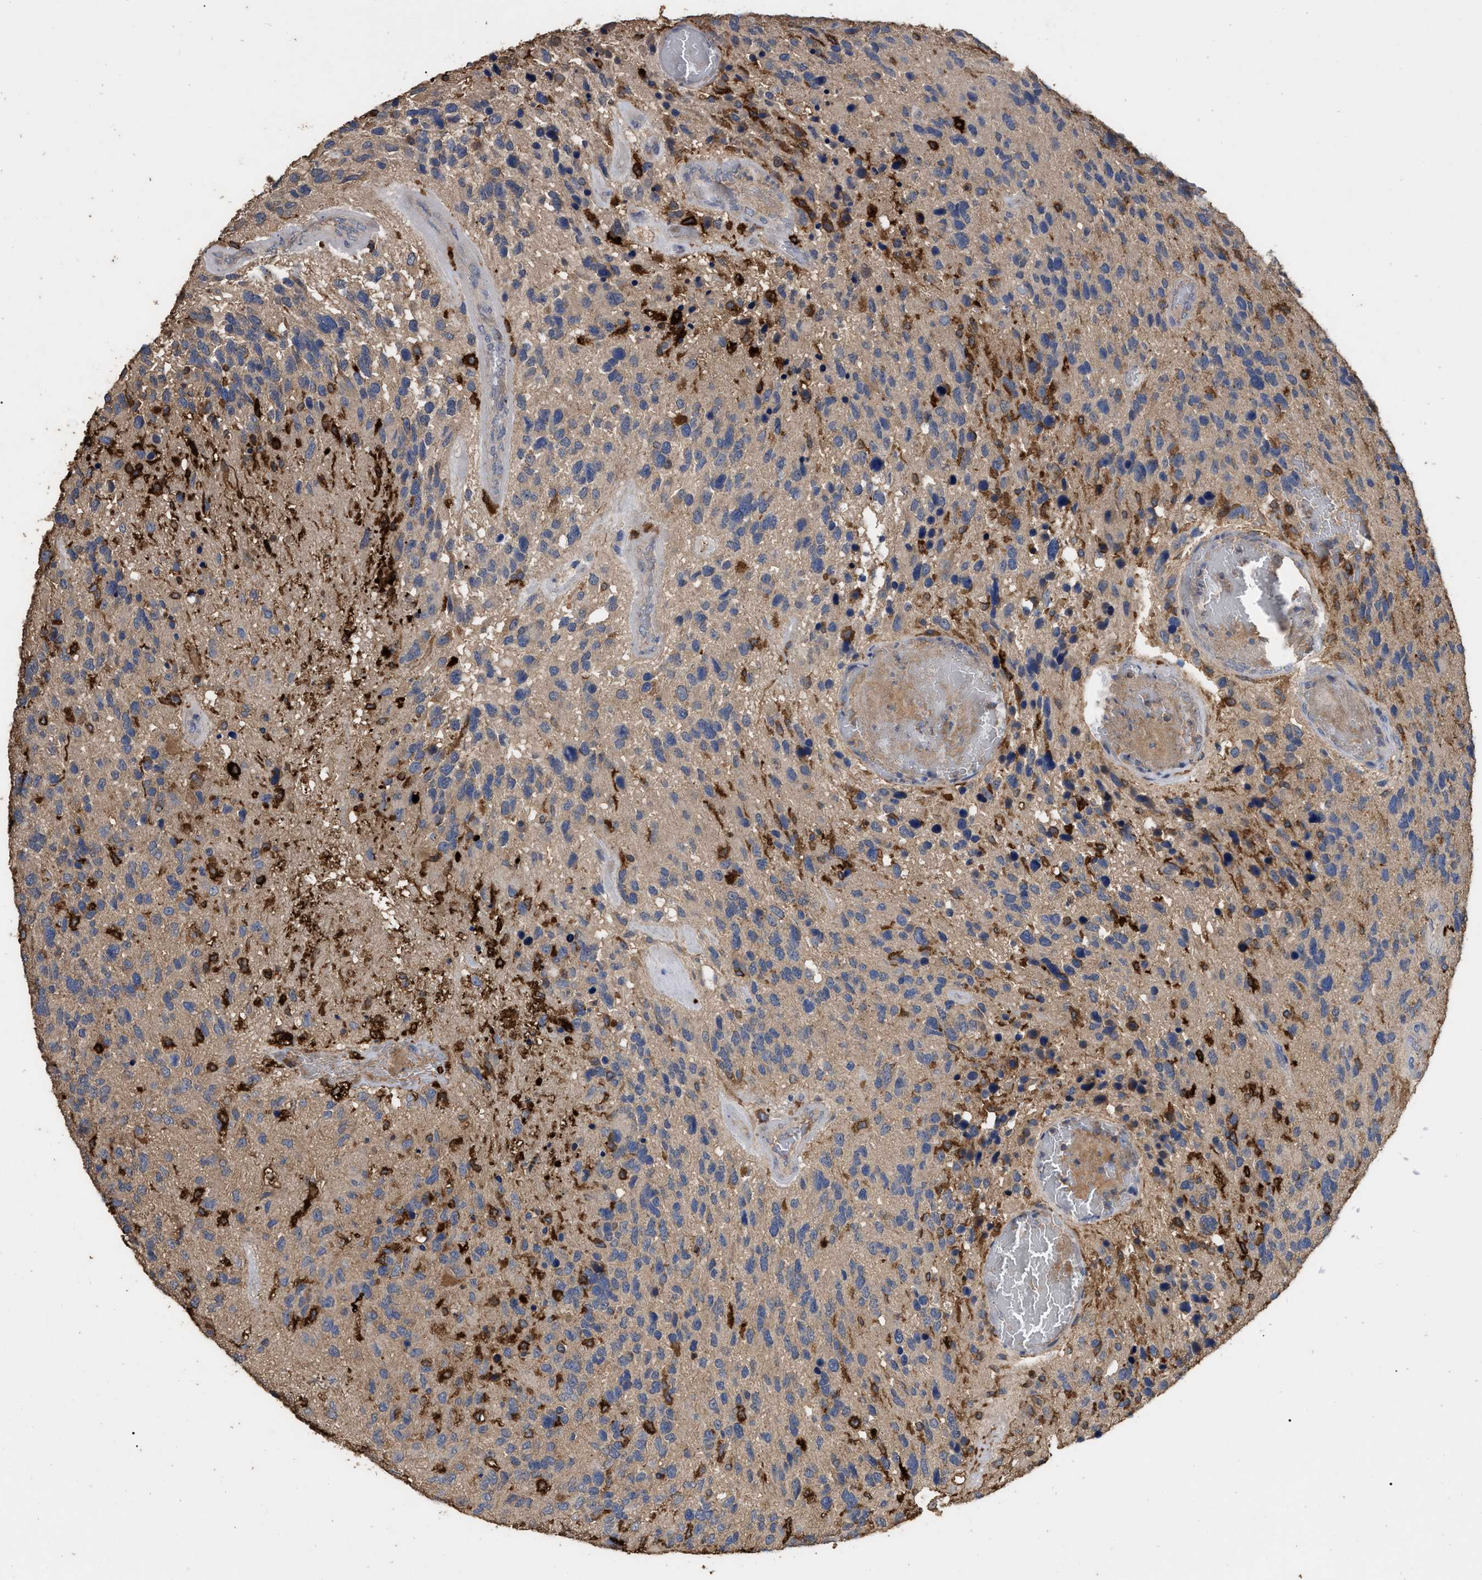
{"staining": {"intensity": "moderate", "quantity": ">75%", "location": "cytoplasmic/membranous"}, "tissue": "glioma", "cell_type": "Tumor cells", "image_type": "cancer", "snomed": [{"axis": "morphology", "description": "Glioma, malignant, High grade"}, {"axis": "topography", "description": "Brain"}], "caption": "Glioma stained for a protein demonstrates moderate cytoplasmic/membranous positivity in tumor cells. (Stains: DAB in brown, nuclei in blue, Microscopy: brightfield microscopy at high magnification).", "gene": "GPR179", "patient": {"sex": "female", "age": 58}}